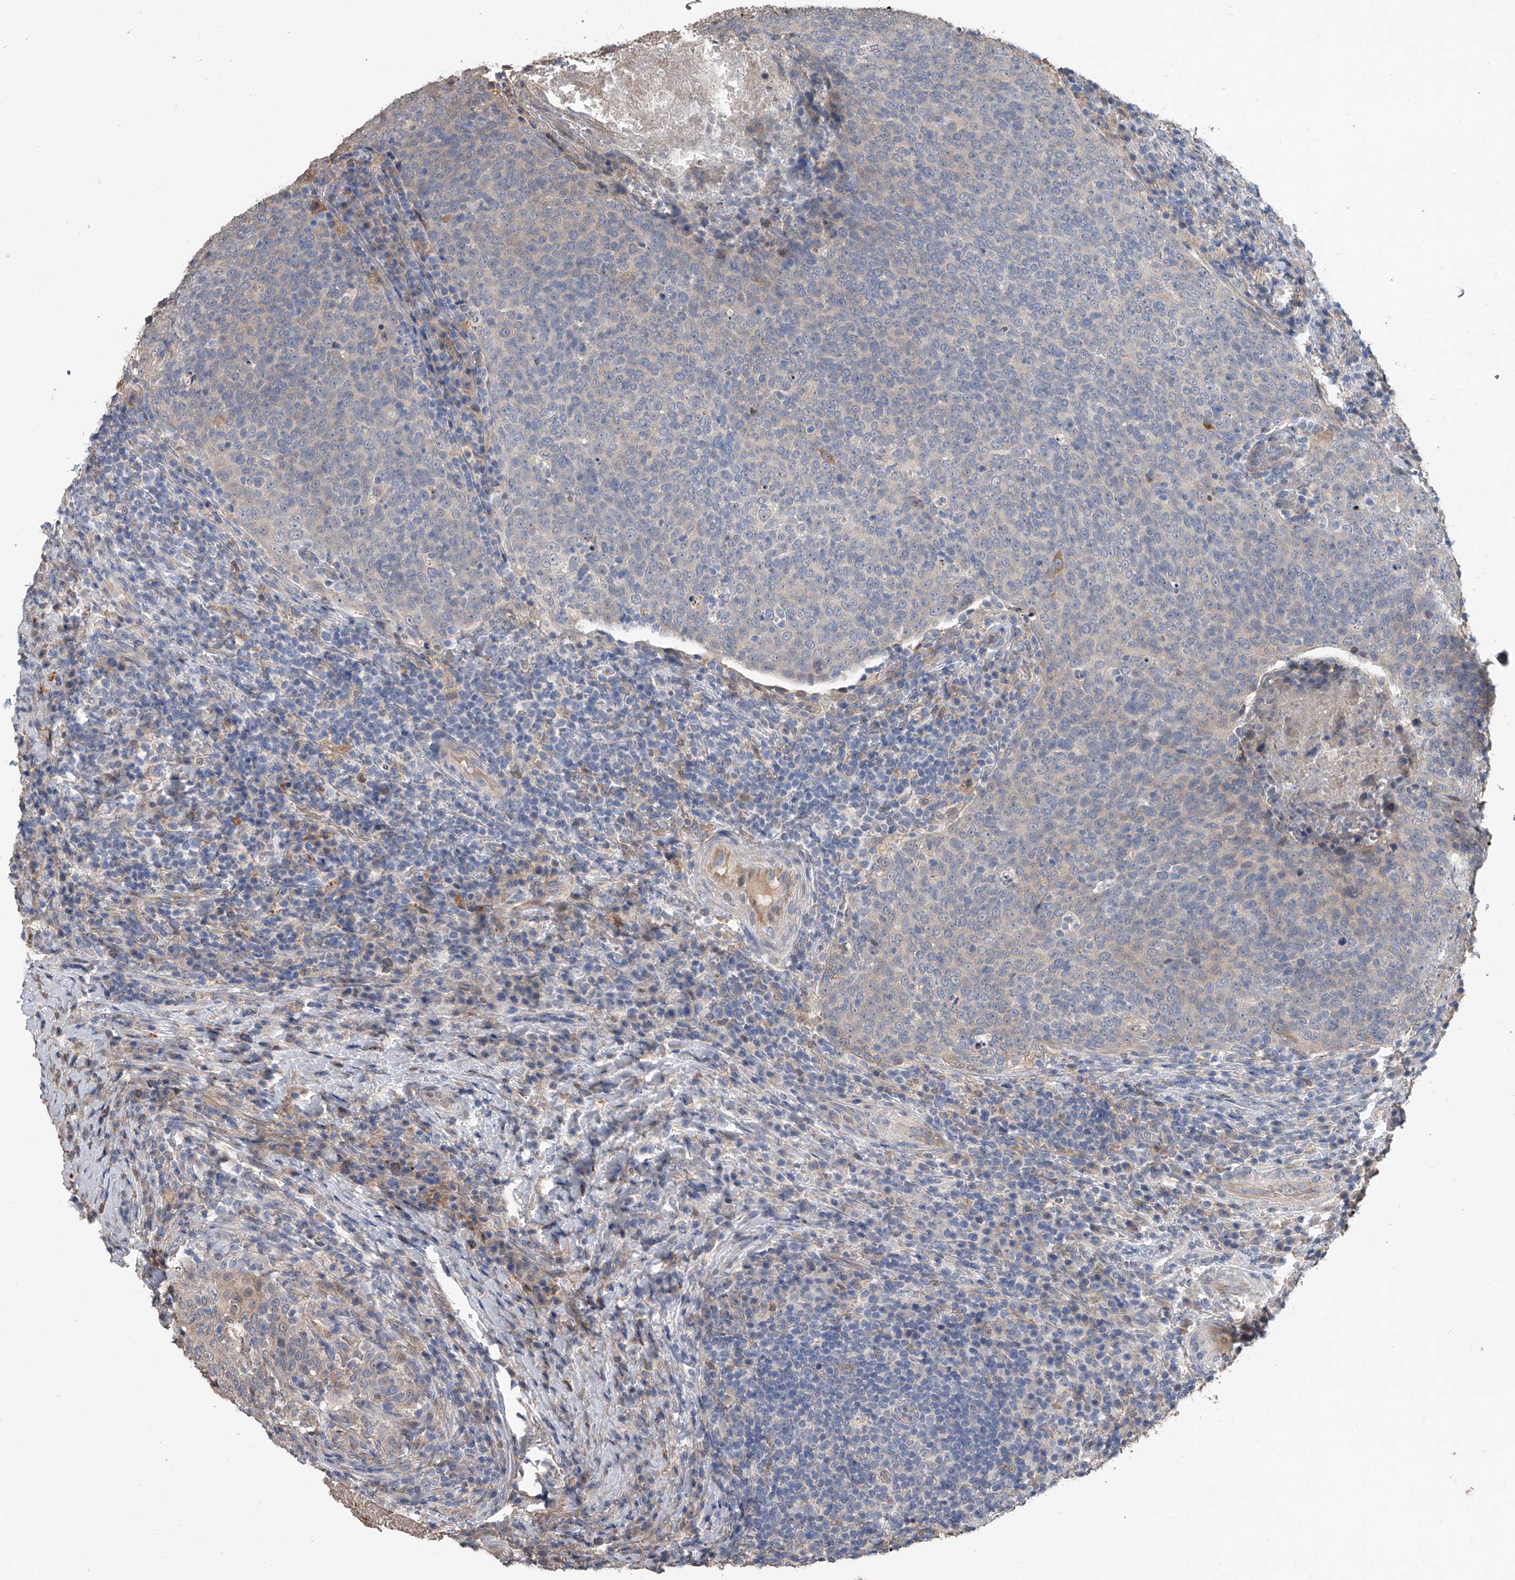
{"staining": {"intensity": "negative", "quantity": "none", "location": "none"}, "tissue": "head and neck cancer", "cell_type": "Tumor cells", "image_type": "cancer", "snomed": [{"axis": "morphology", "description": "Squamous cell carcinoma, NOS"}, {"axis": "morphology", "description": "Squamous cell carcinoma, metastatic, NOS"}, {"axis": "topography", "description": "Lymph node"}, {"axis": "topography", "description": "Head-Neck"}], "caption": "High power microscopy histopathology image of an immunohistochemistry image of head and neck cancer (squamous cell carcinoma), revealing no significant positivity in tumor cells.", "gene": "DOCK9", "patient": {"sex": "male", "age": 62}}